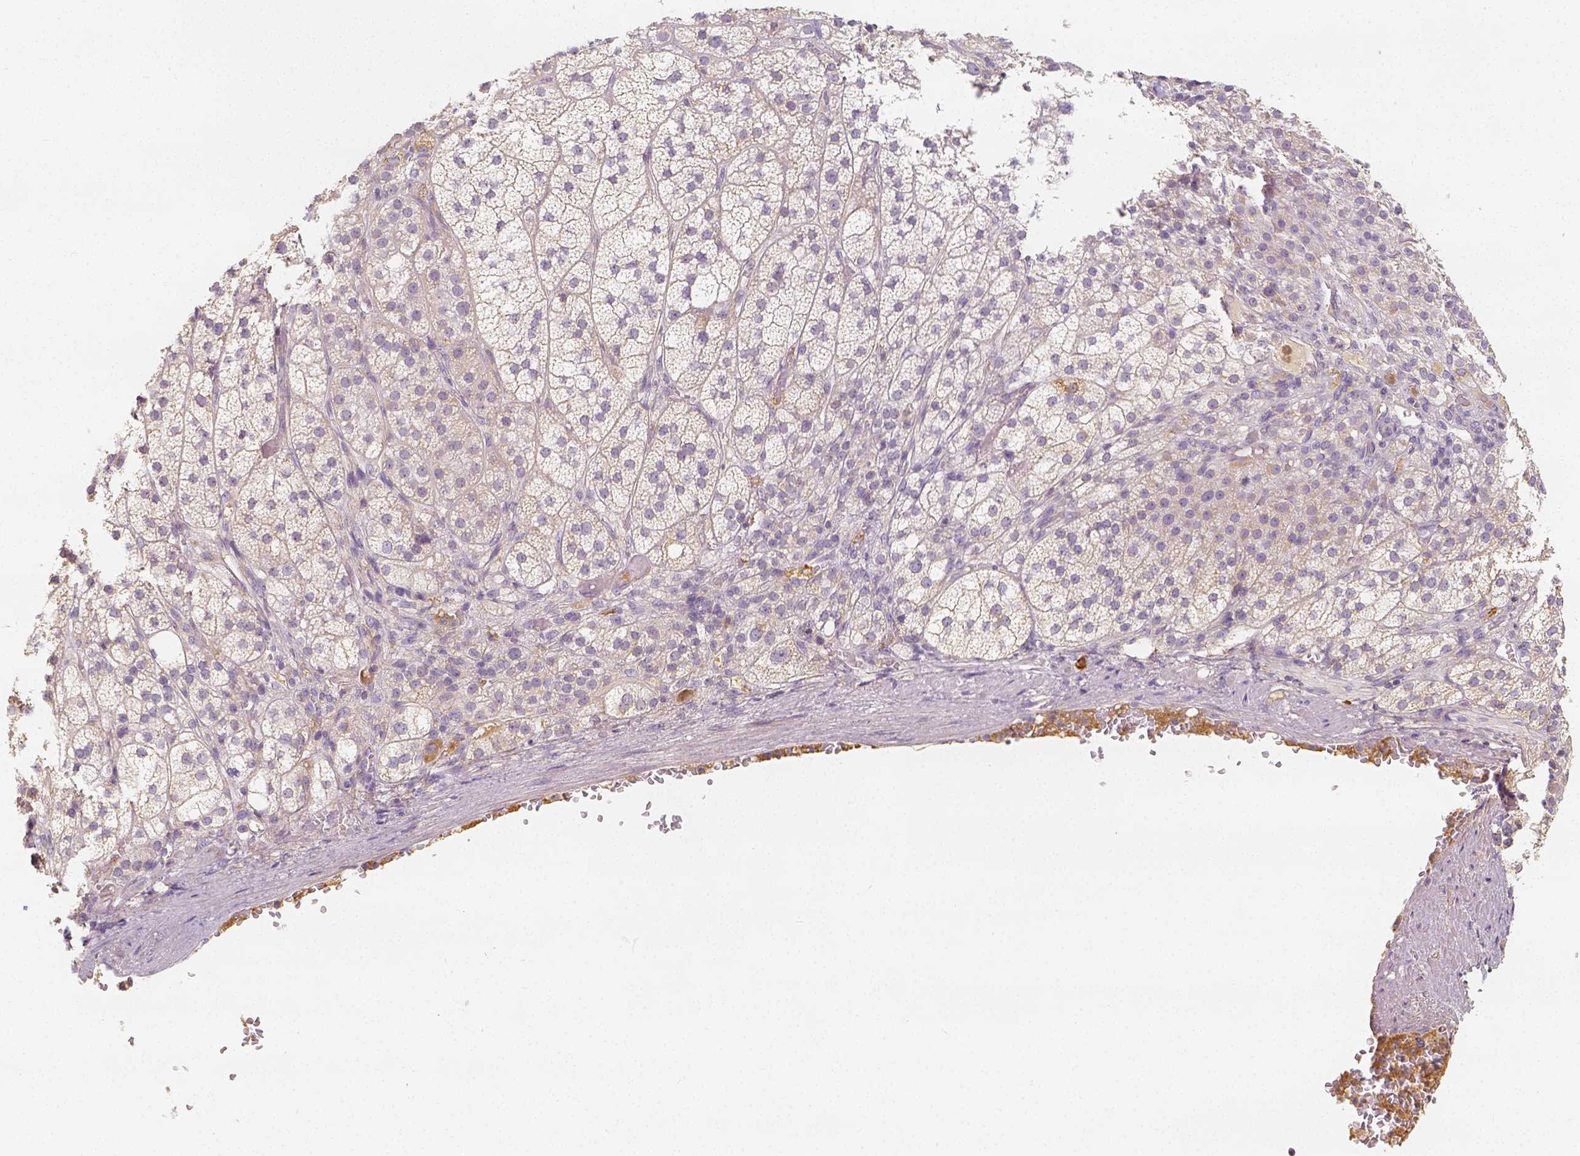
{"staining": {"intensity": "moderate", "quantity": "<25%", "location": "cytoplasmic/membranous"}, "tissue": "adrenal gland", "cell_type": "Glandular cells", "image_type": "normal", "snomed": [{"axis": "morphology", "description": "Normal tissue, NOS"}, {"axis": "topography", "description": "Adrenal gland"}], "caption": "Immunohistochemical staining of benign human adrenal gland reveals low levels of moderate cytoplasmic/membranous expression in about <25% of glandular cells. The protein of interest is shown in brown color, while the nuclei are stained blue.", "gene": "PTPRJ", "patient": {"sex": "female", "age": 60}}